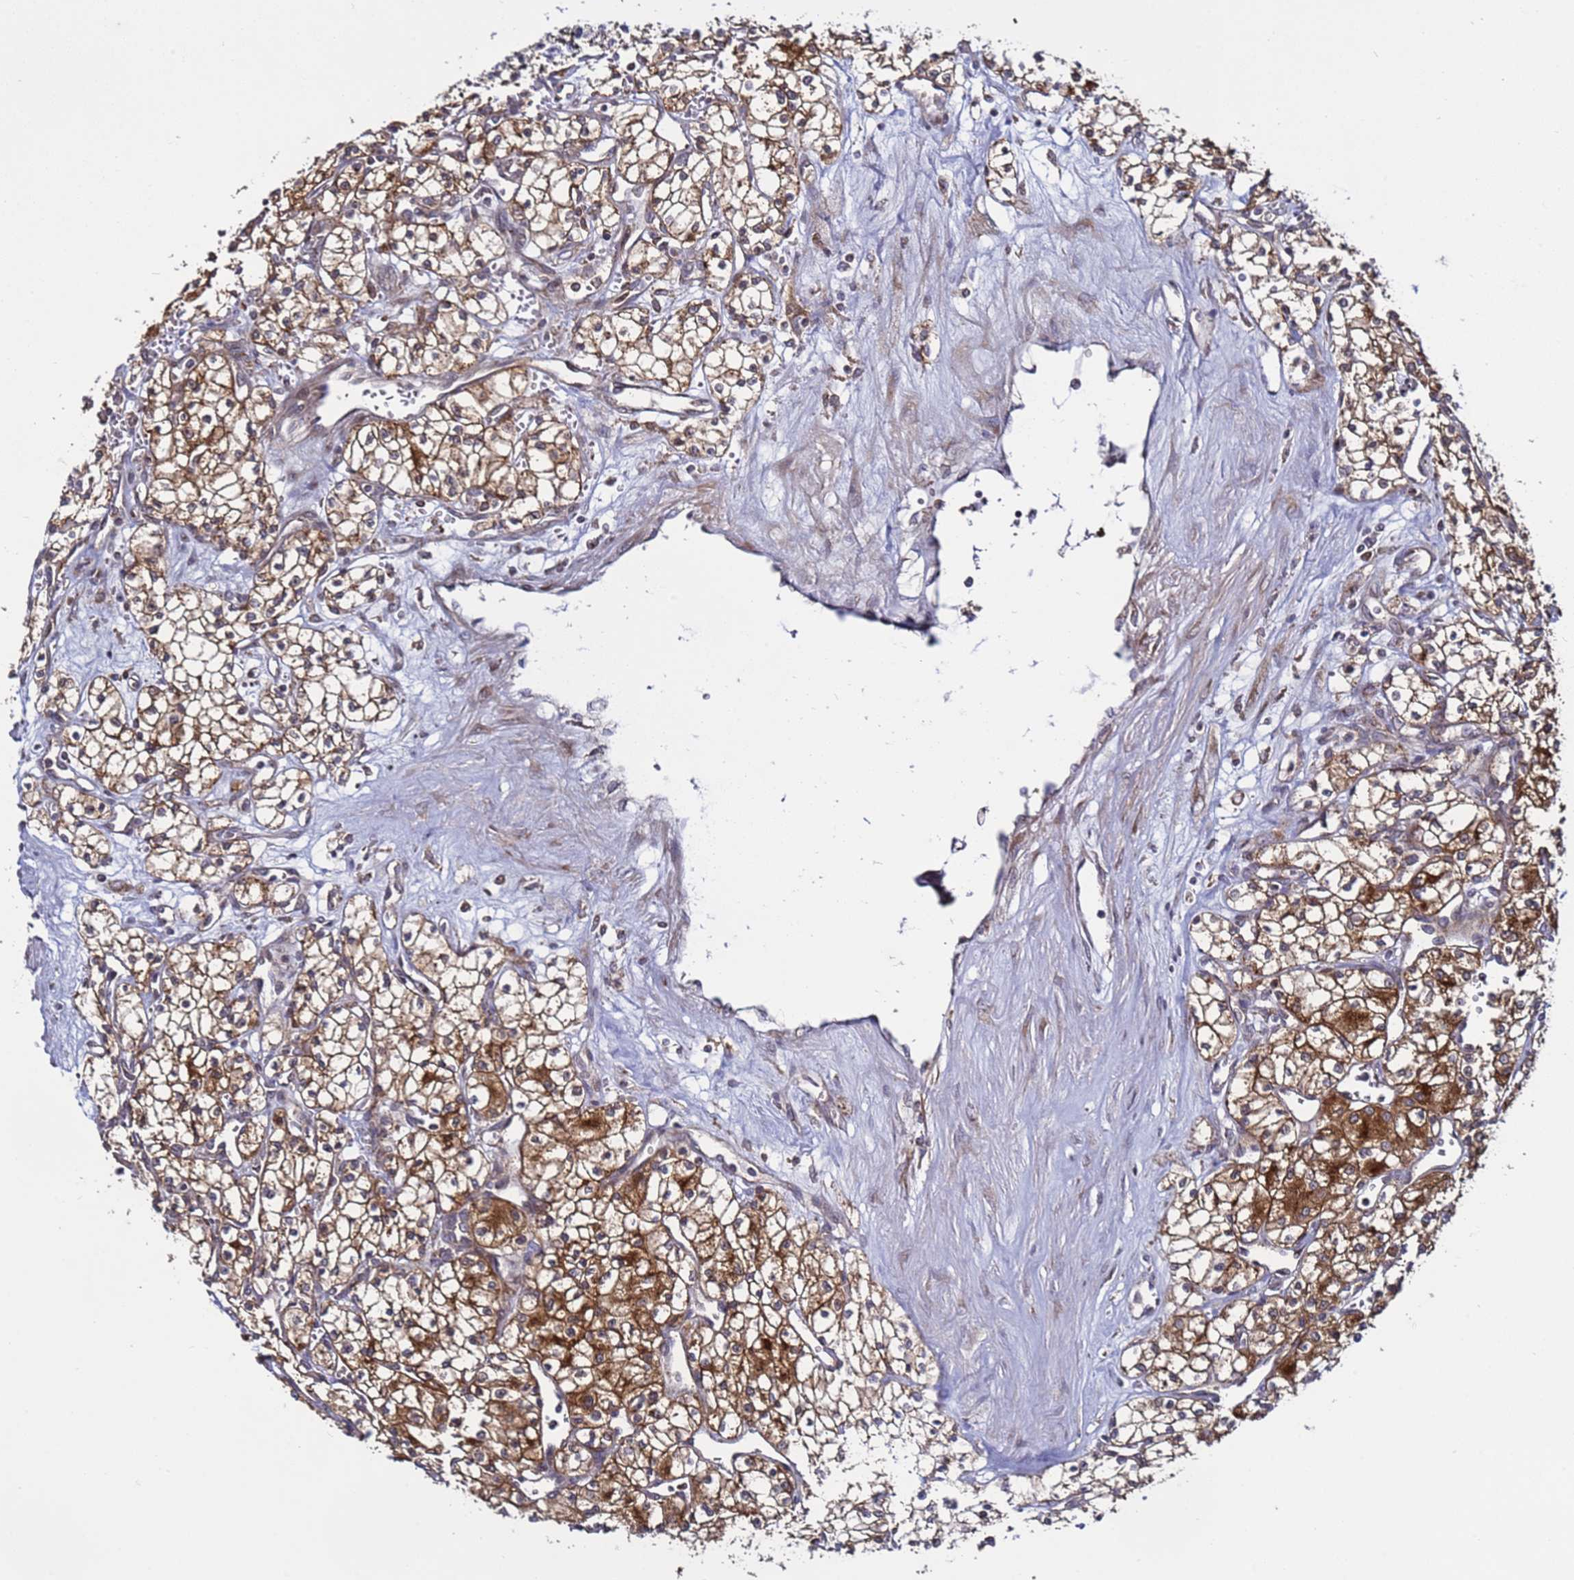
{"staining": {"intensity": "moderate", "quantity": ">75%", "location": "cytoplasmic/membranous"}, "tissue": "renal cancer", "cell_type": "Tumor cells", "image_type": "cancer", "snomed": [{"axis": "morphology", "description": "Adenocarcinoma, NOS"}, {"axis": "topography", "description": "Kidney"}], "caption": "This is a micrograph of immunohistochemistry (IHC) staining of renal cancer, which shows moderate staining in the cytoplasmic/membranous of tumor cells.", "gene": "TMEM176B", "patient": {"sex": "male", "age": 59}}